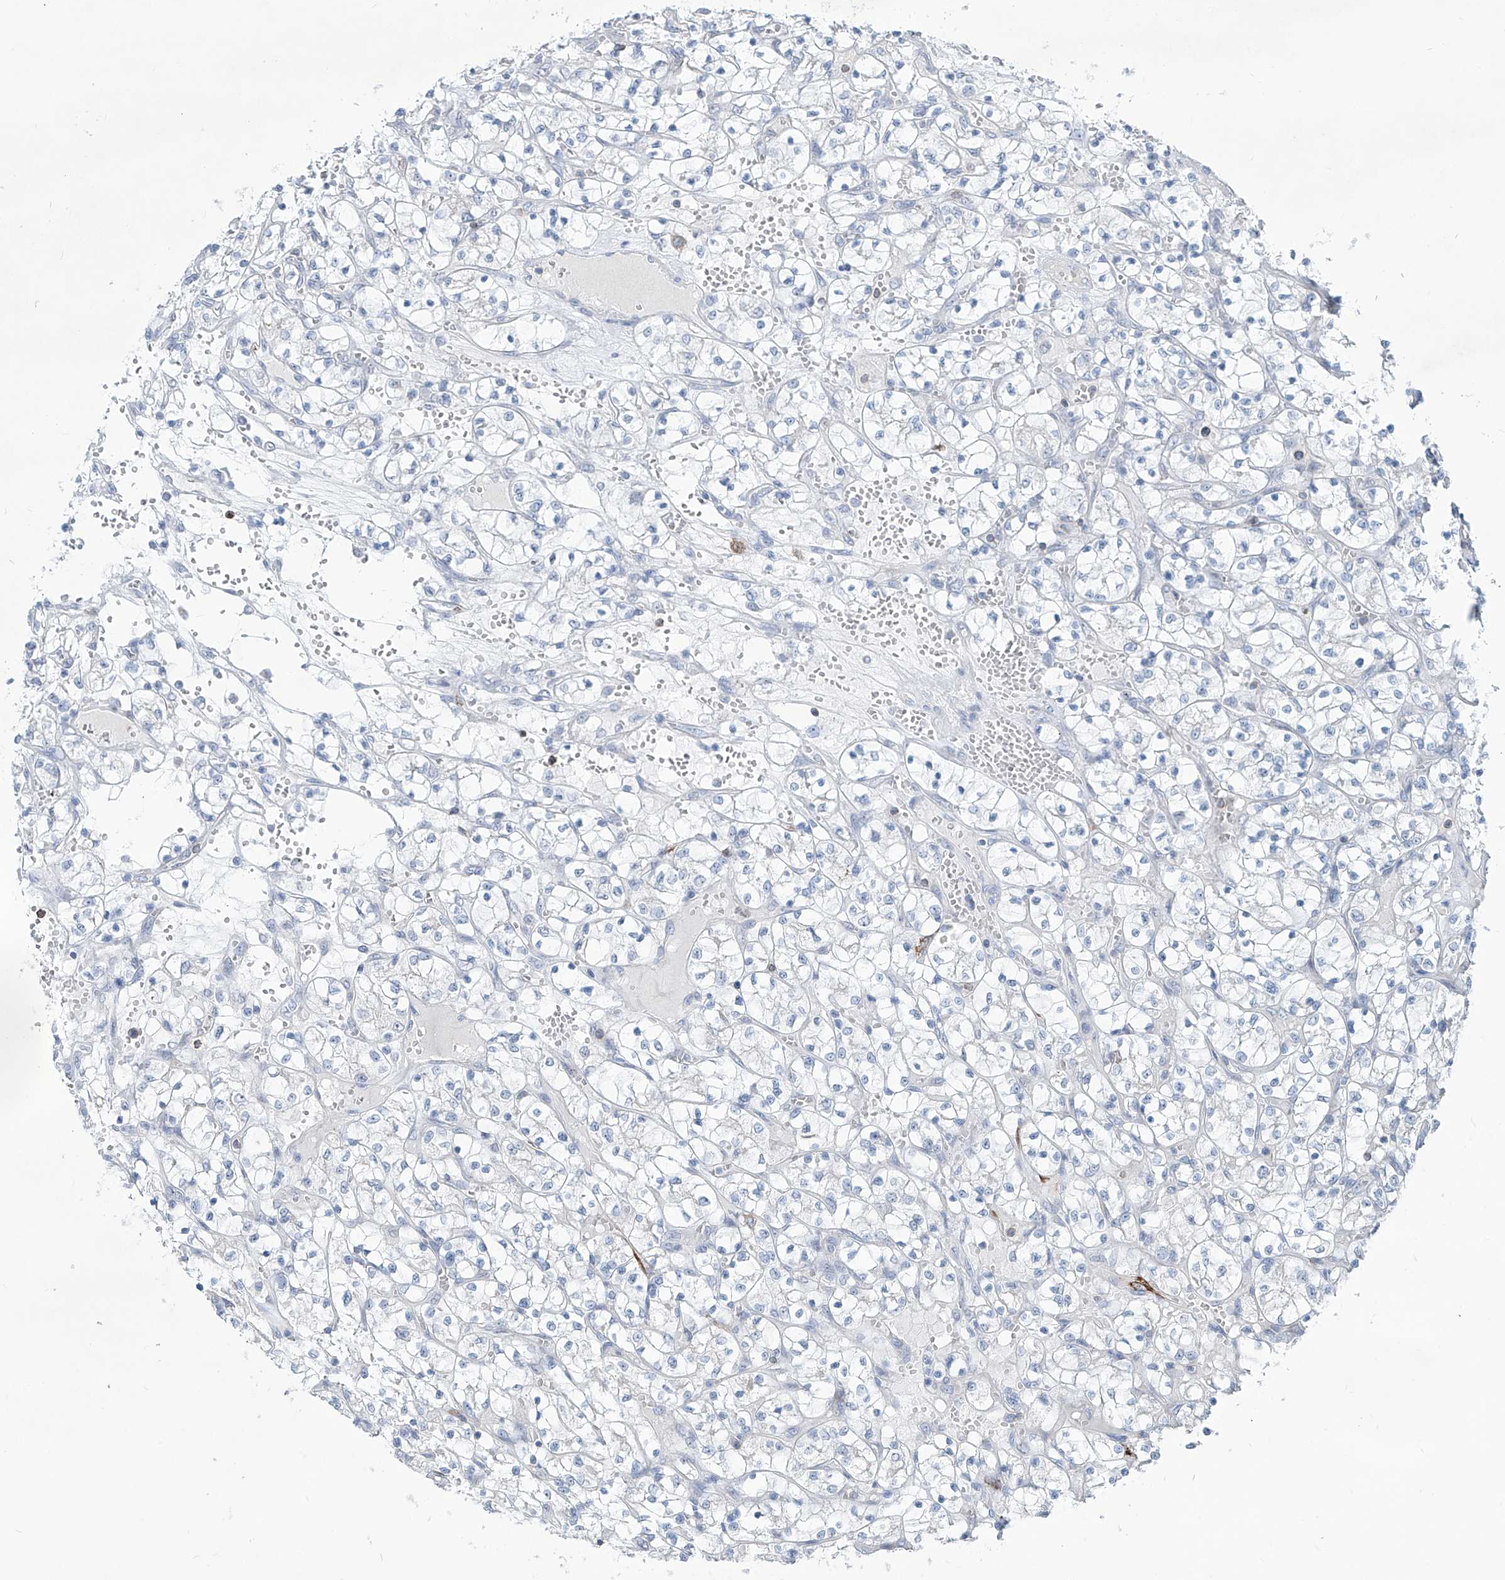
{"staining": {"intensity": "negative", "quantity": "none", "location": "none"}, "tissue": "renal cancer", "cell_type": "Tumor cells", "image_type": "cancer", "snomed": [{"axis": "morphology", "description": "Adenocarcinoma, NOS"}, {"axis": "topography", "description": "Kidney"}], "caption": "IHC histopathology image of human renal adenocarcinoma stained for a protein (brown), which exhibits no expression in tumor cells.", "gene": "ZBTB48", "patient": {"sex": "female", "age": 69}}